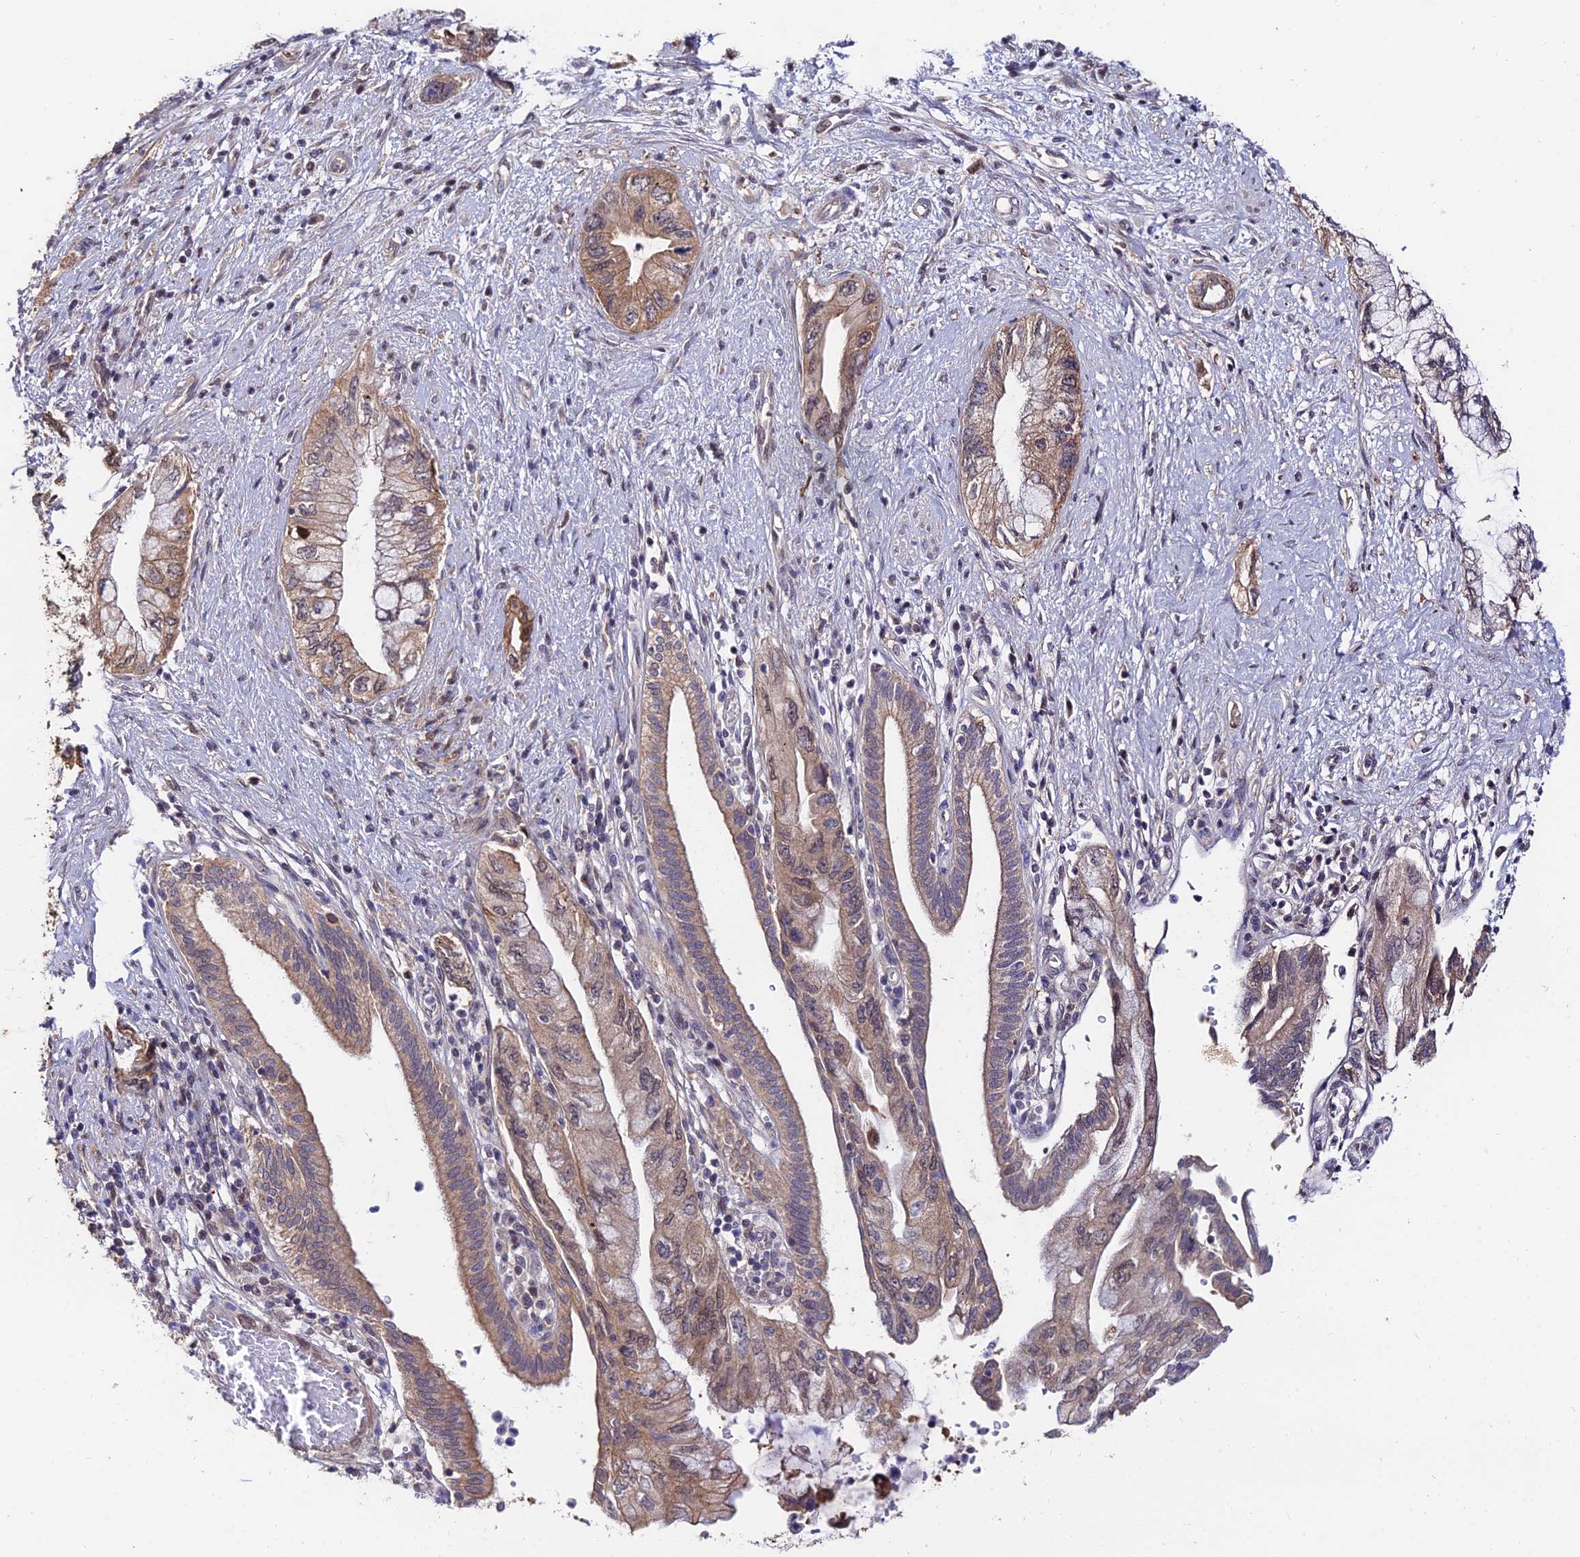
{"staining": {"intensity": "moderate", "quantity": ">75%", "location": "cytoplasmic/membranous"}, "tissue": "pancreatic cancer", "cell_type": "Tumor cells", "image_type": "cancer", "snomed": [{"axis": "morphology", "description": "Adenocarcinoma, NOS"}, {"axis": "topography", "description": "Pancreas"}], "caption": "Protein staining by IHC displays moderate cytoplasmic/membranous positivity in approximately >75% of tumor cells in pancreatic cancer (adenocarcinoma). Using DAB (3,3'-diaminobenzidine) (brown) and hematoxylin (blue) stains, captured at high magnification using brightfield microscopy.", "gene": "INPP4A", "patient": {"sex": "female", "age": 73}}